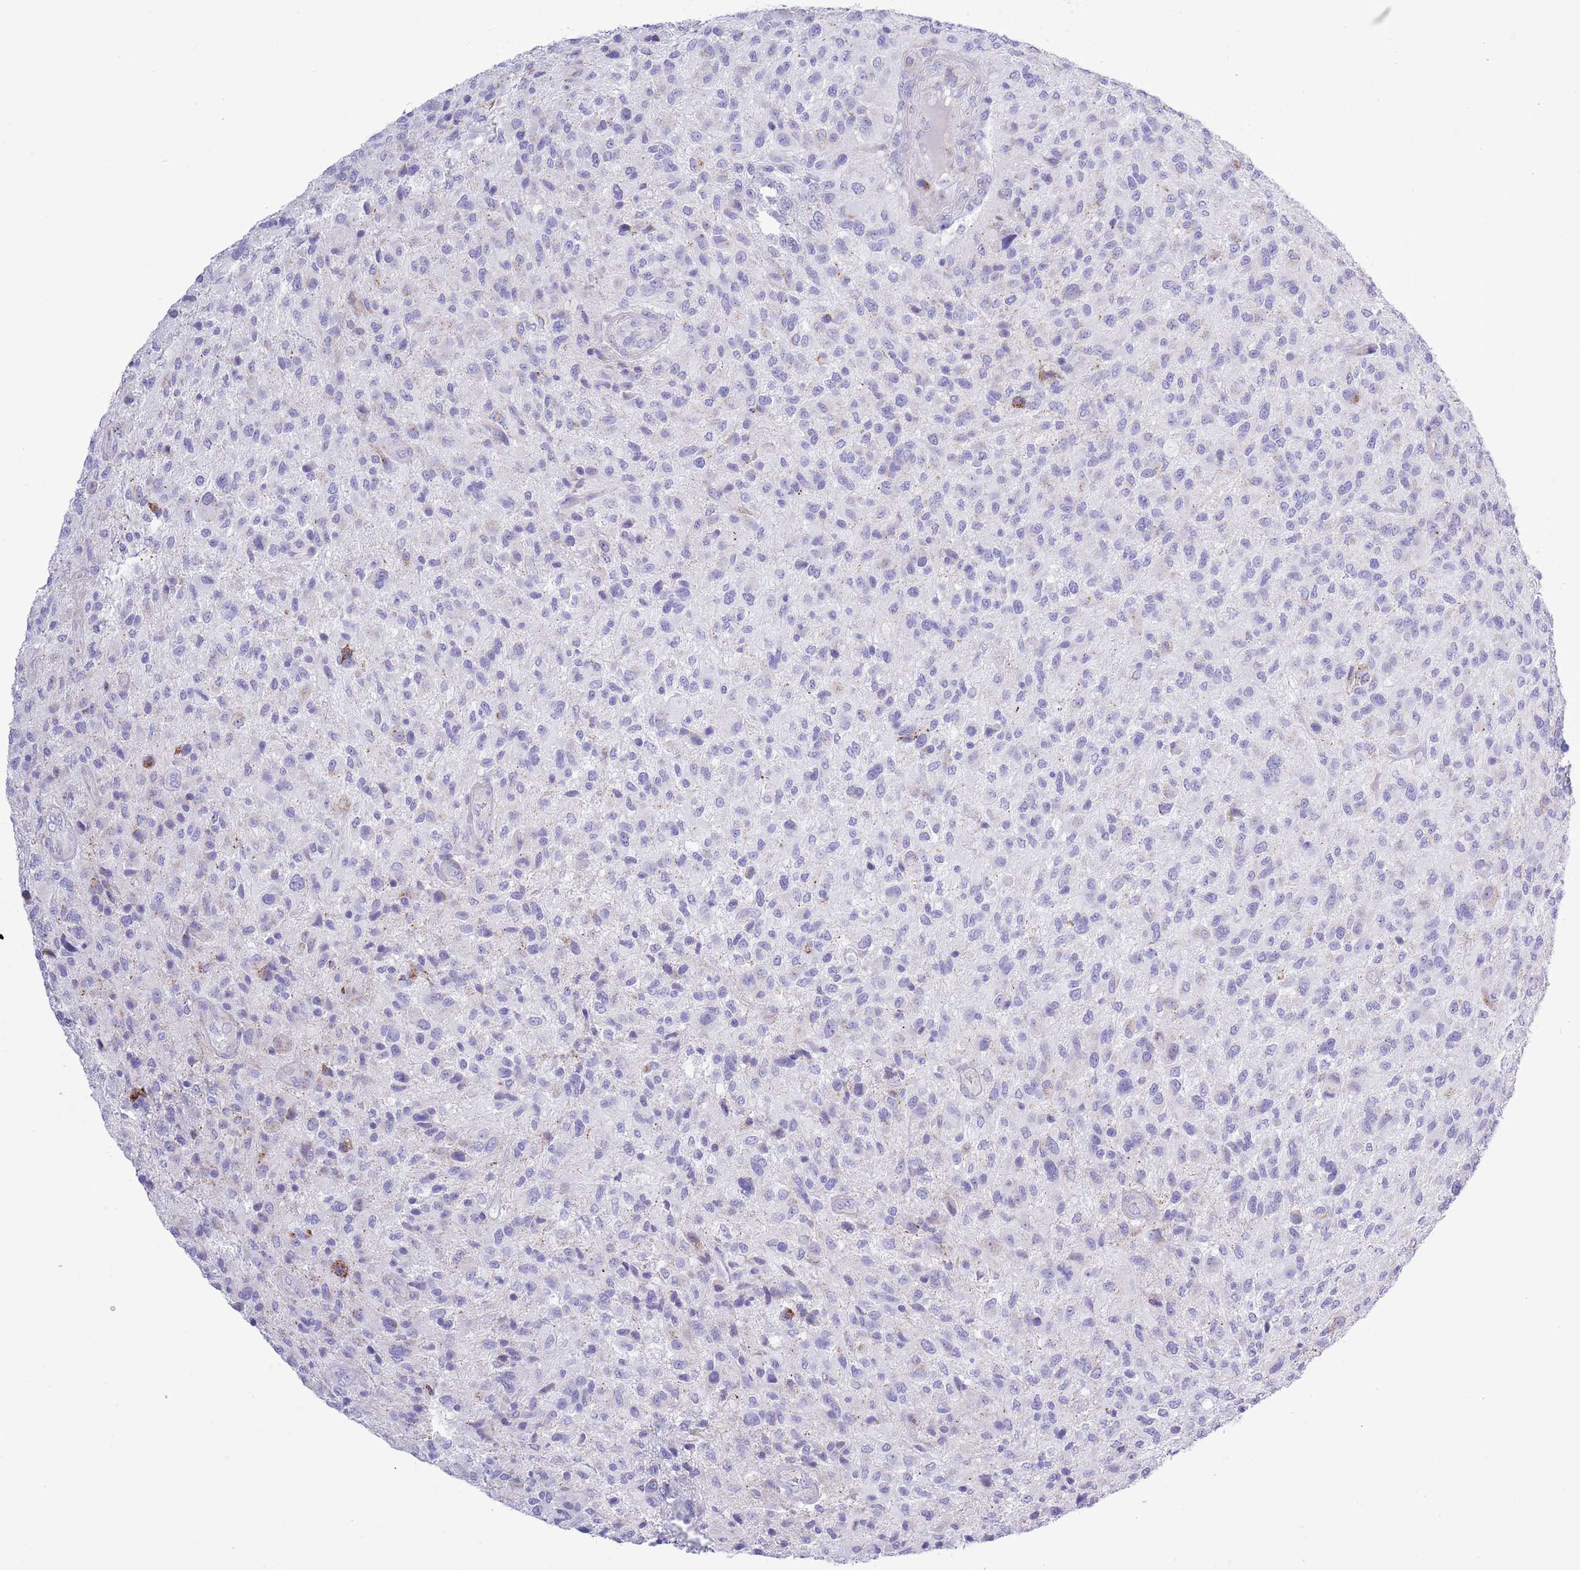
{"staining": {"intensity": "negative", "quantity": "none", "location": "none"}, "tissue": "glioma", "cell_type": "Tumor cells", "image_type": "cancer", "snomed": [{"axis": "morphology", "description": "Glioma, malignant, High grade"}, {"axis": "topography", "description": "Brain"}], "caption": "This is an immunohistochemistry (IHC) histopathology image of human malignant high-grade glioma. There is no staining in tumor cells.", "gene": "MOCOS", "patient": {"sex": "male", "age": 47}}